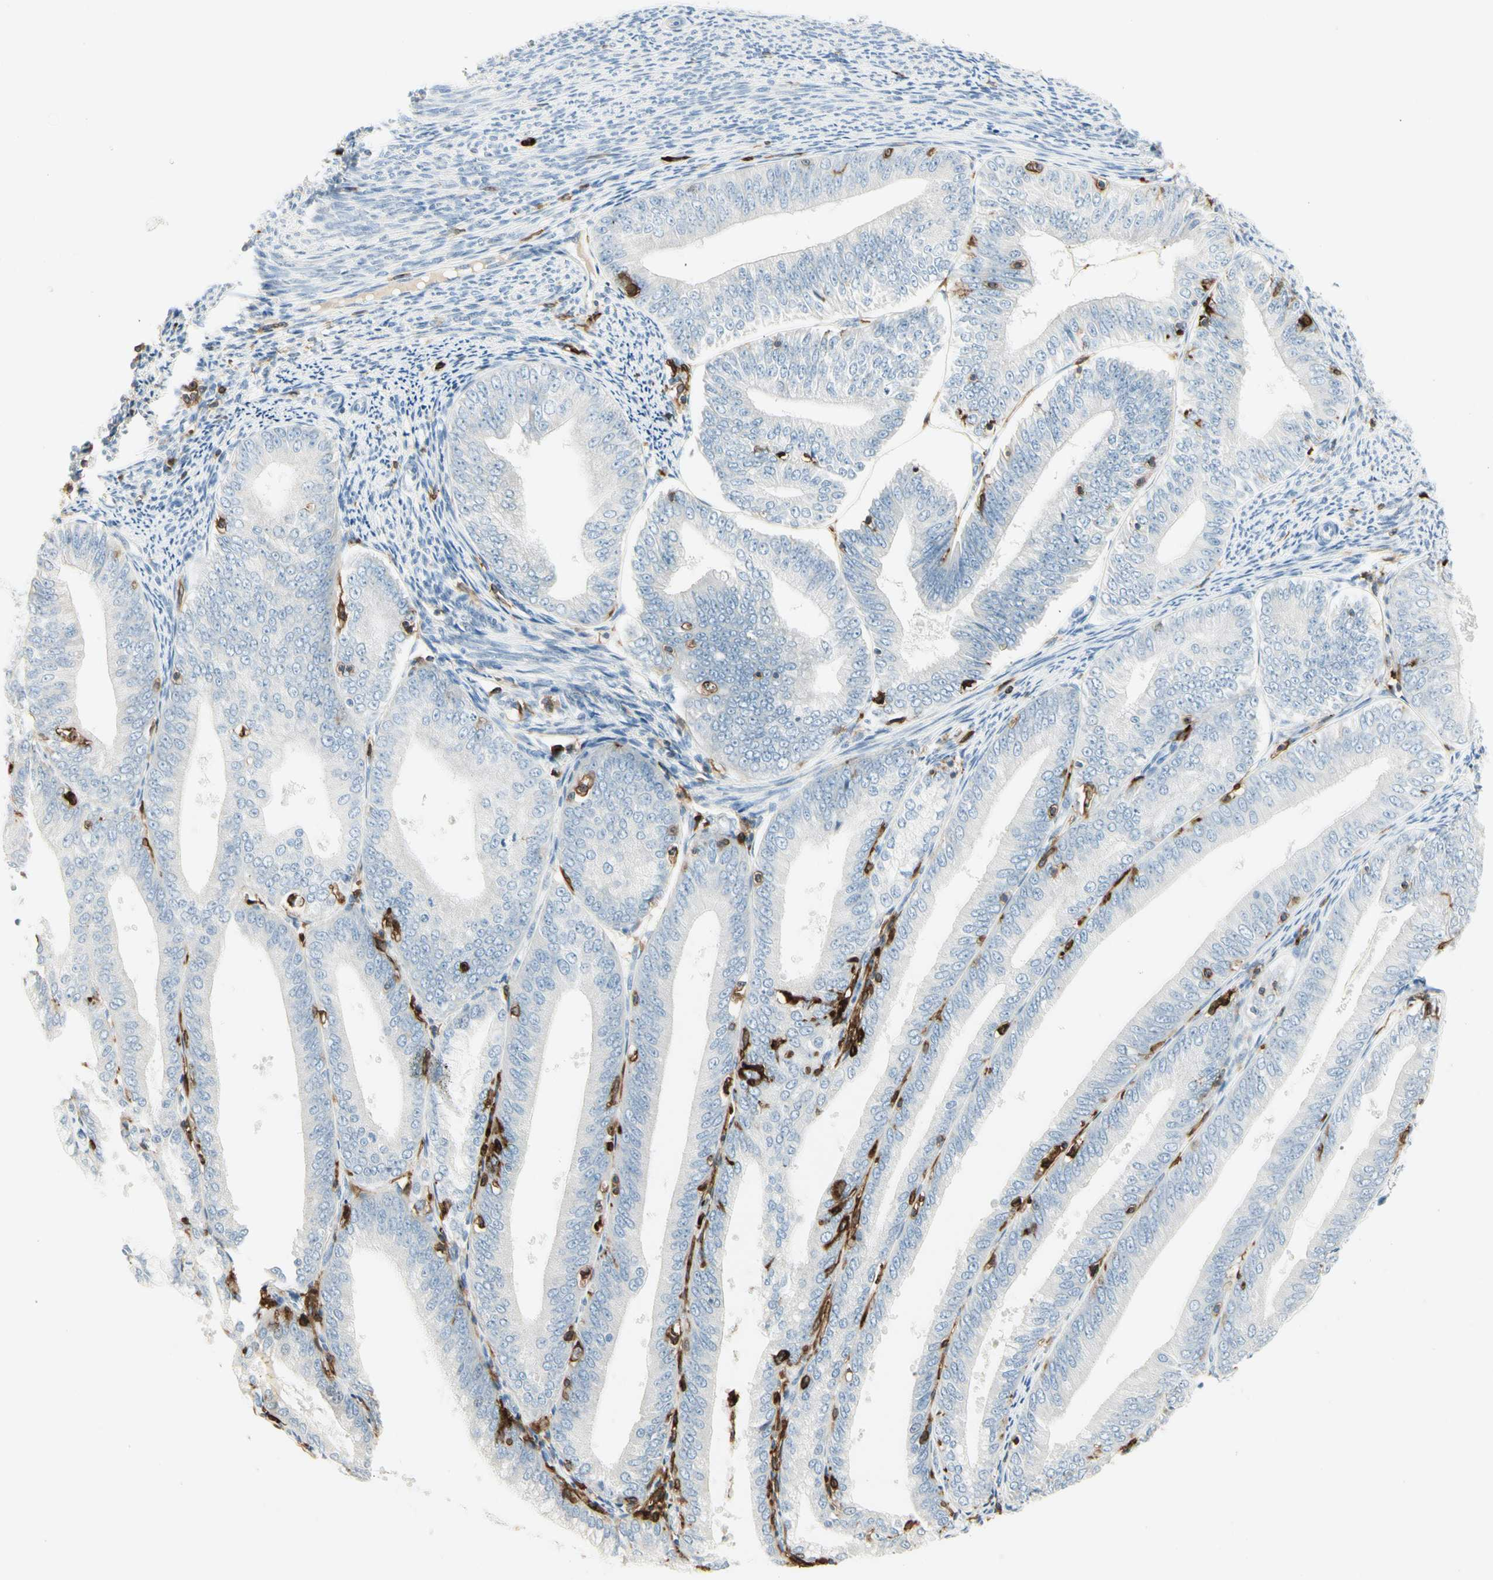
{"staining": {"intensity": "negative", "quantity": "none", "location": "none"}, "tissue": "endometrial cancer", "cell_type": "Tumor cells", "image_type": "cancer", "snomed": [{"axis": "morphology", "description": "Adenocarcinoma, NOS"}, {"axis": "topography", "description": "Endometrium"}], "caption": "Immunohistochemistry (IHC) micrograph of human endometrial adenocarcinoma stained for a protein (brown), which exhibits no expression in tumor cells. (IHC, brightfield microscopy, high magnification).", "gene": "ITGB2", "patient": {"sex": "female", "age": 63}}